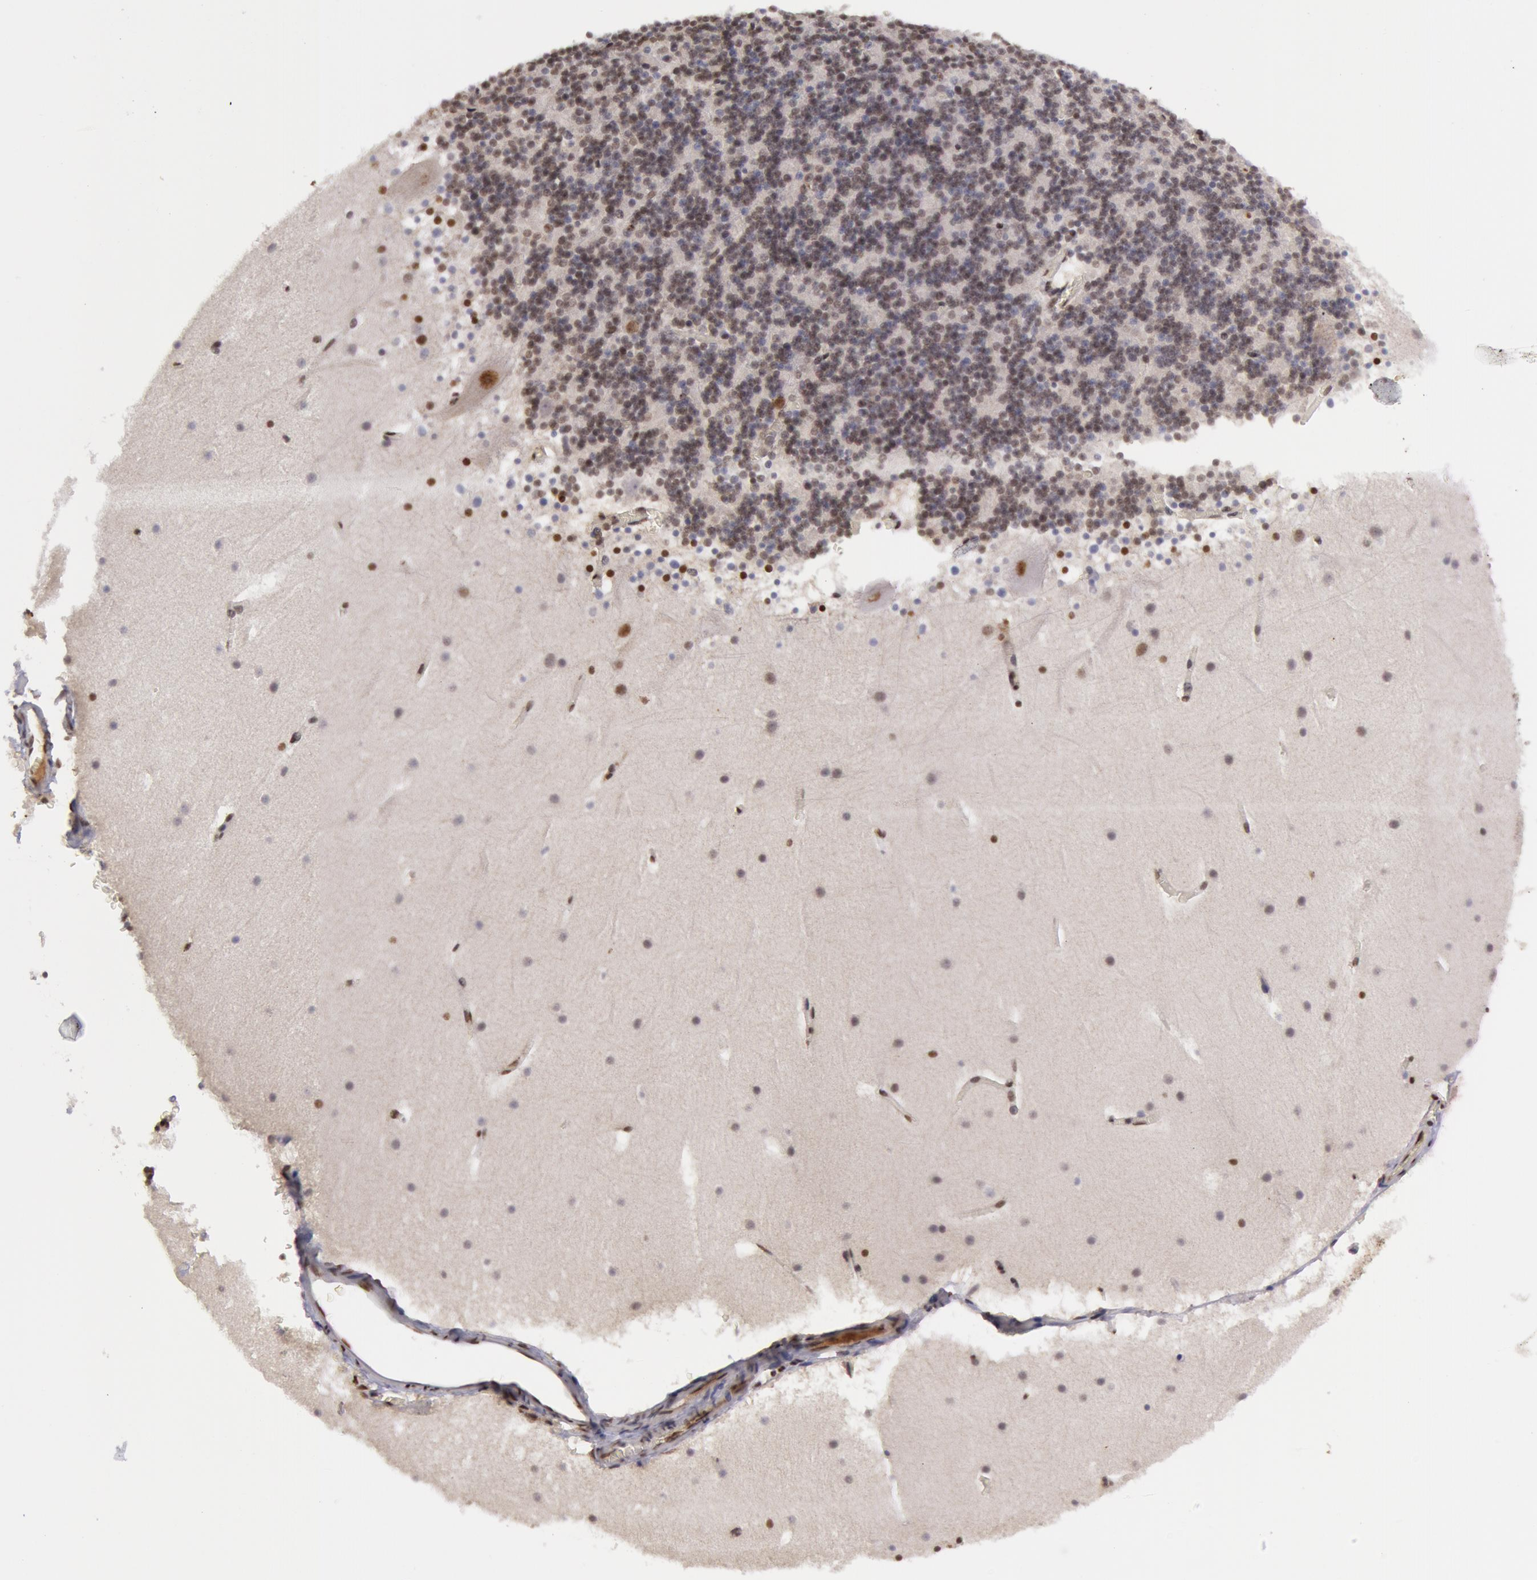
{"staining": {"intensity": "weak", "quantity": "25%-75%", "location": "cytoplasmic/membranous"}, "tissue": "cerebellum", "cell_type": "Cells in granular layer", "image_type": "normal", "snomed": [{"axis": "morphology", "description": "Normal tissue, NOS"}, {"axis": "topography", "description": "Cerebellum"}], "caption": "Protein staining of normal cerebellum displays weak cytoplasmic/membranous positivity in approximately 25%-75% of cells in granular layer.", "gene": "VRTN", "patient": {"sex": "male", "age": 45}}